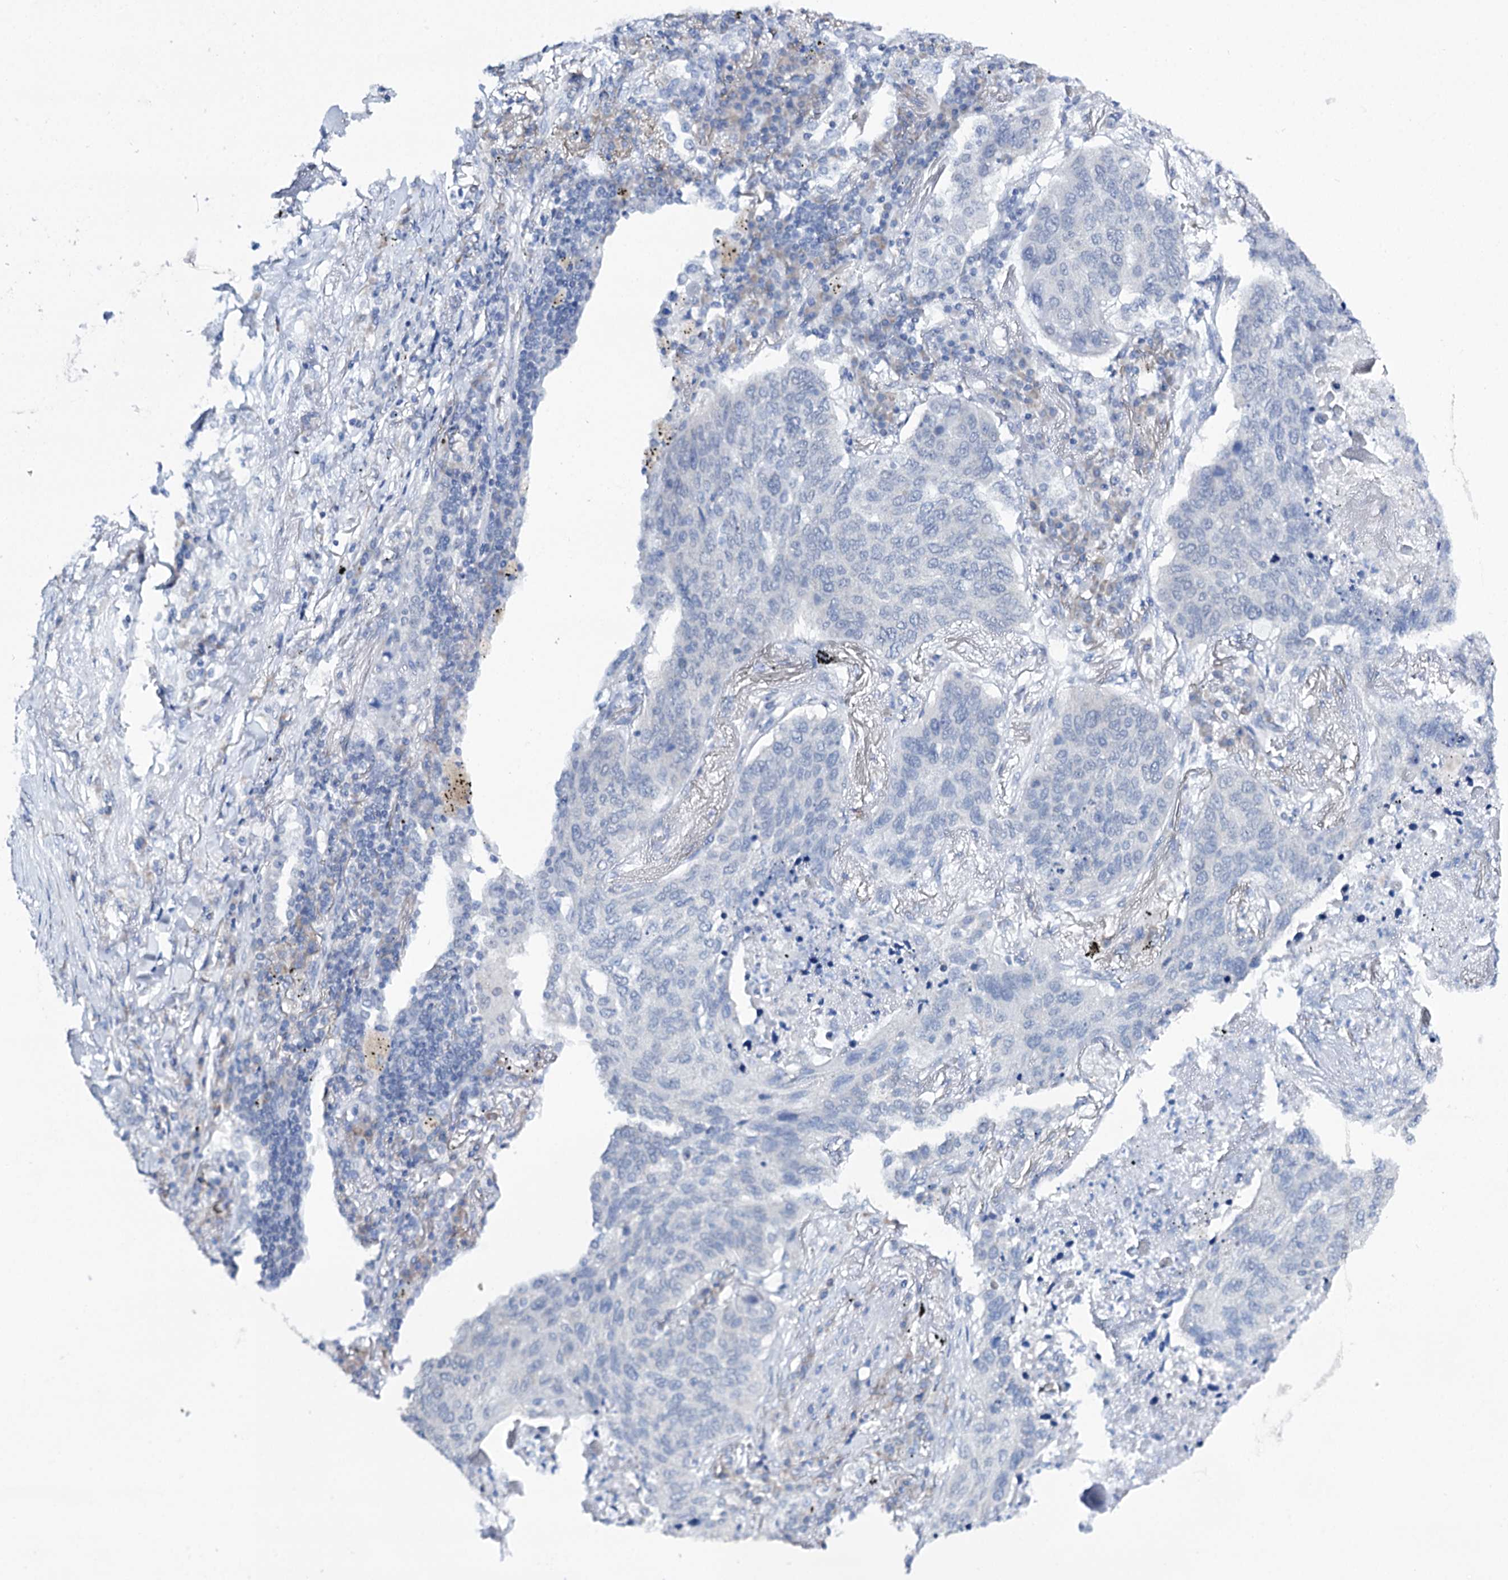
{"staining": {"intensity": "negative", "quantity": "none", "location": "none"}, "tissue": "lung cancer", "cell_type": "Tumor cells", "image_type": "cancer", "snomed": [{"axis": "morphology", "description": "Squamous cell carcinoma, NOS"}, {"axis": "topography", "description": "Lung"}], "caption": "This is an immunohistochemistry (IHC) micrograph of human lung cancer (squamous cell carcinoma). There is no positivity in tumor cells.", "gene": "SPATS2", "patient": {"sex": "female", "age": 63}}